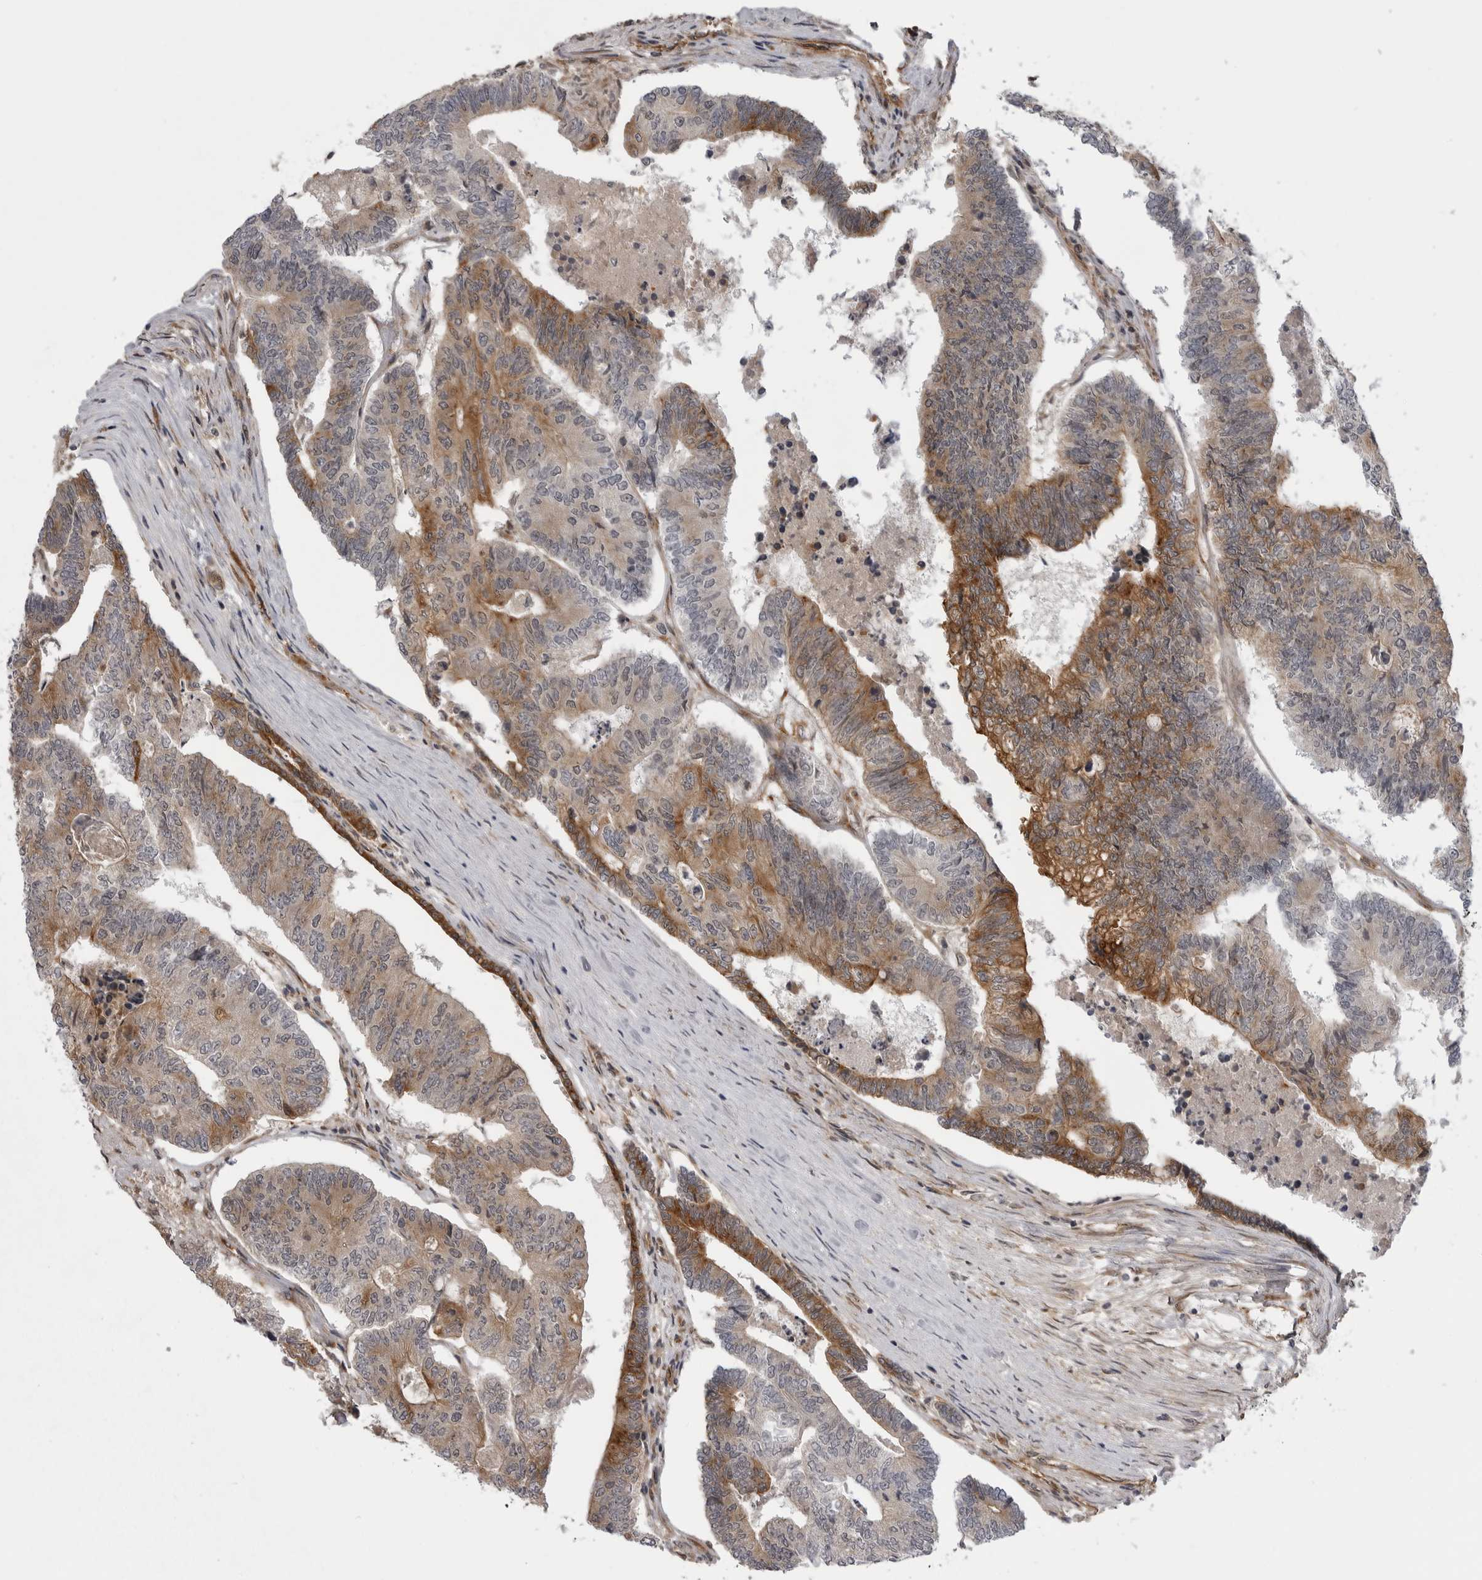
{"staining": {"intensity": "moderate", "quantity": "25%-75%", "location": "cytoplasmic/membranous"}, "tissue": "colorectal cancer", "cell_type": "Tumor cells", "image_type": "cancer", "snomed": [{"axis": "morphology", "description": "Adenocarcinoma, NOS"}, {"axis": "topography", "description": "Colon"}], "caption": "Protein positivity by immunohistochemistry displays moderate cytoplasmic/membranous positivity in about 25%-75% of tumor cells in colorectal cancer (adenocarcinoma).", "gene": "LRRC45", "patient": {"sex": "female", "age": 67}}